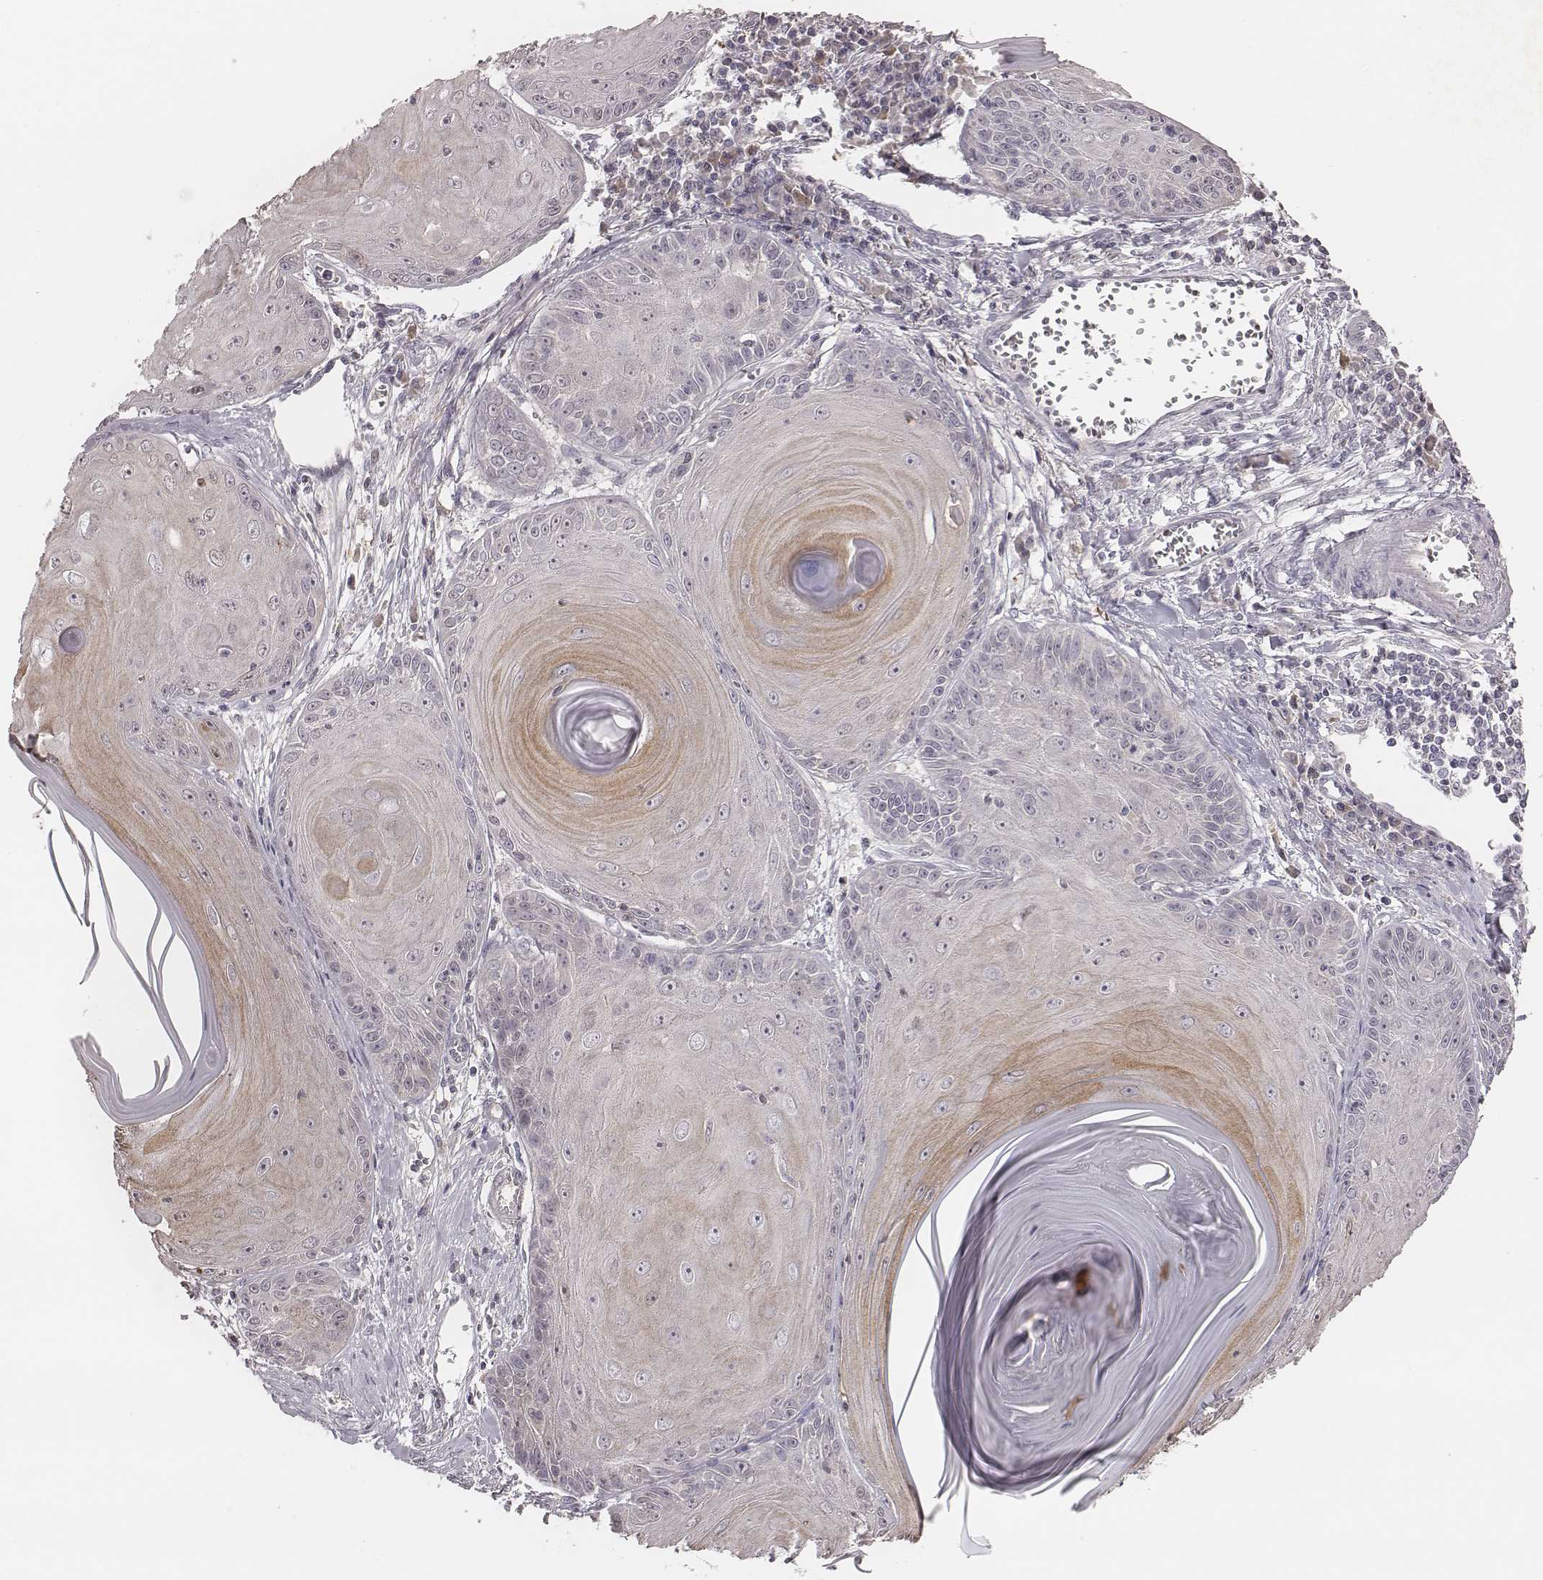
{"staining": {"intensity": "weak", "quantity": "25%-75%", "location": "cytoplasmic/membranous"}, "tissue": "skin cancer", "cell_type": "Tumor cells", "image_type": "cancer", "snomed": [{"axis": "morphology", "description": "Squamous cell carcinoma, NOS"}, {"axis": "topography", "description": "Skin"}, {"axis": "topography", "description": "Vulva"}], "caption": "Skin cancer (squamous cell carcinoma) stained for a protein (brown) displays weak cytoplasmic/membranous positive positivity in about 25%-75% of tumor cells.", "gene": "TLX3", "patient": {"sex": "female", "age": 85}}